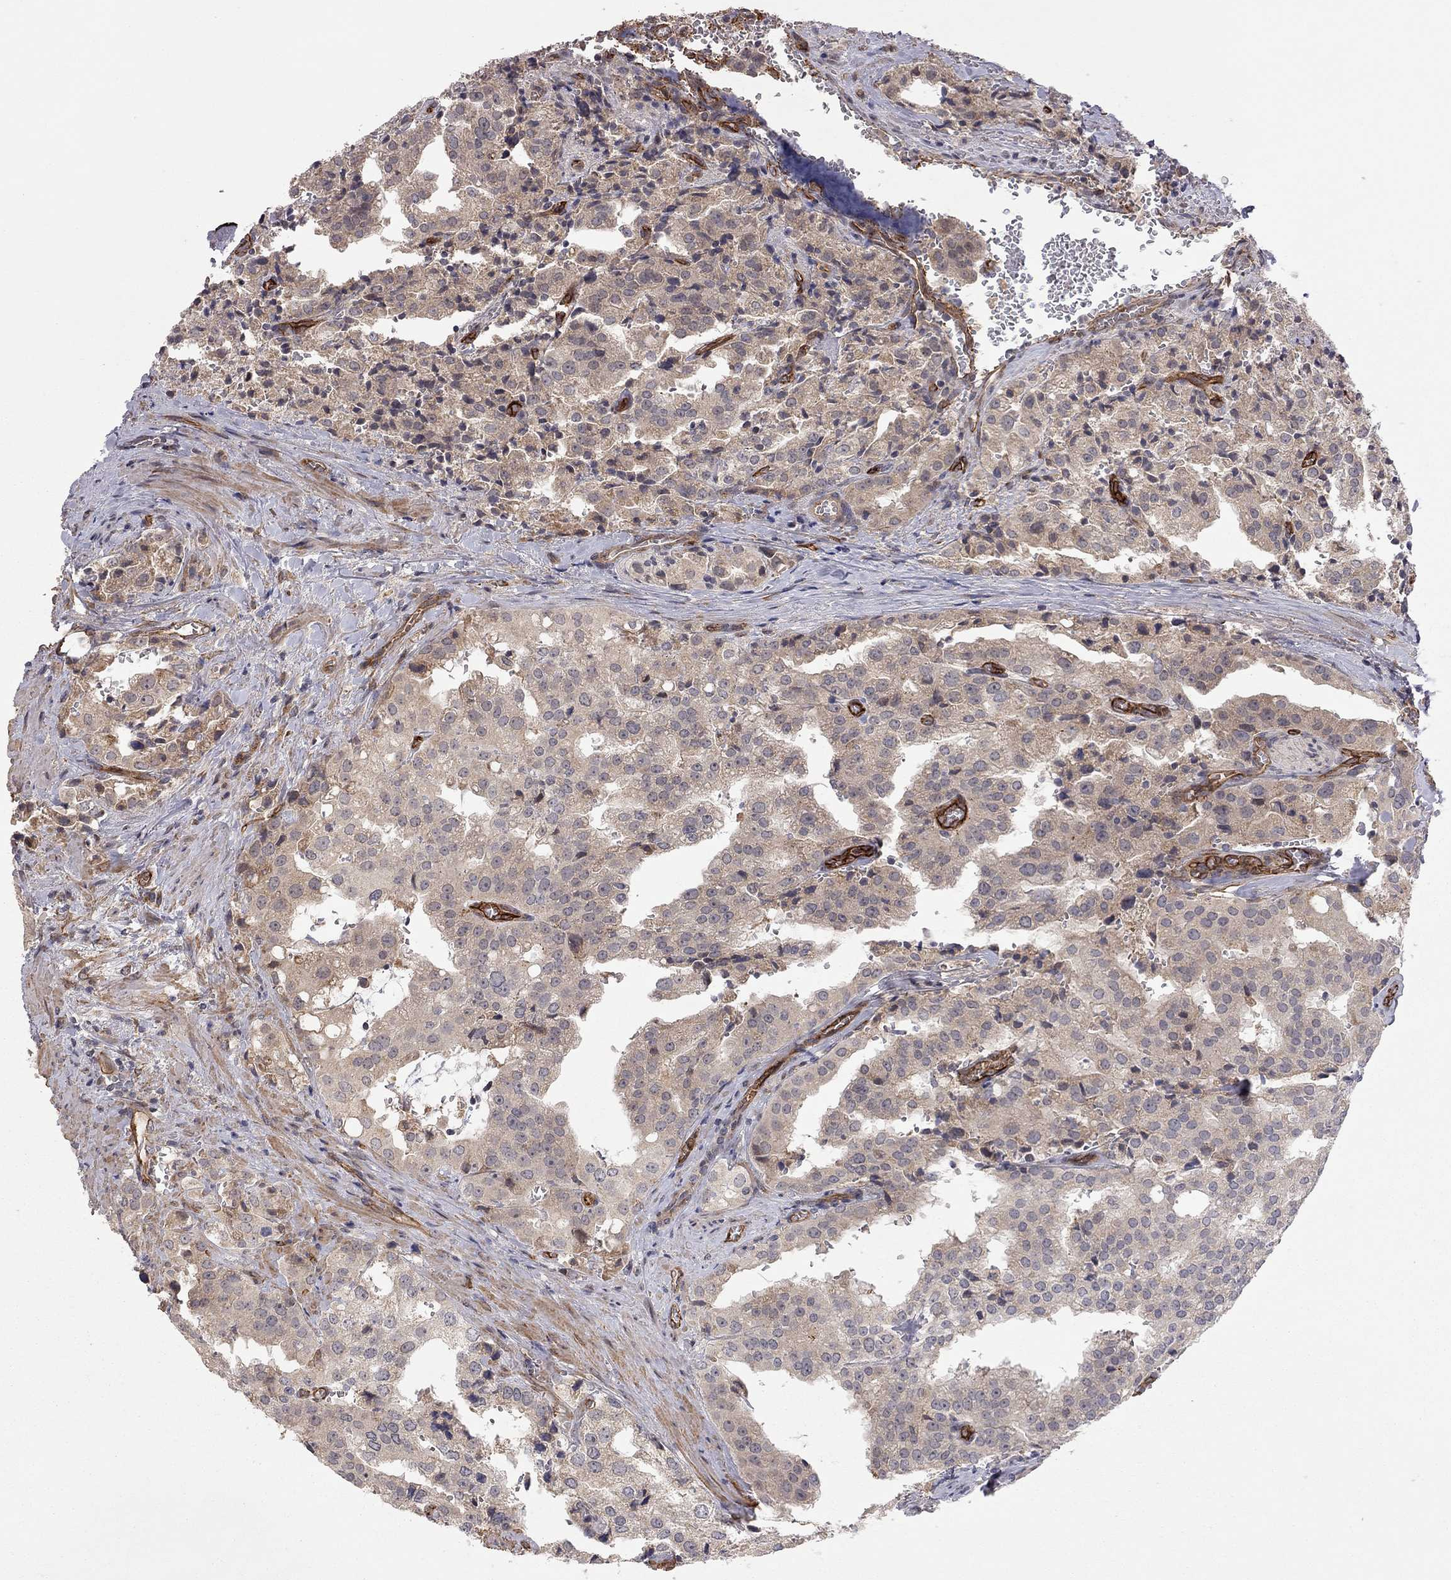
{"staining": {"intensity": "negative", "quantity": "none", "location": "none"}, "tissue": "prostate cancer", "cell_type": "Tumor cells", "image_type": "cancer", "snomed": [{"axis": "morphology", "description": "Adenocarcinoma, High grade"}, {"axis": "topography", "description": "Prostate"}], "caption": "There is no significant expression in tumor cells of prostate high-grade adenocarcinoma.", "gene": "EXOC3L2", "patient": {"sex": "male", "age": 68}}